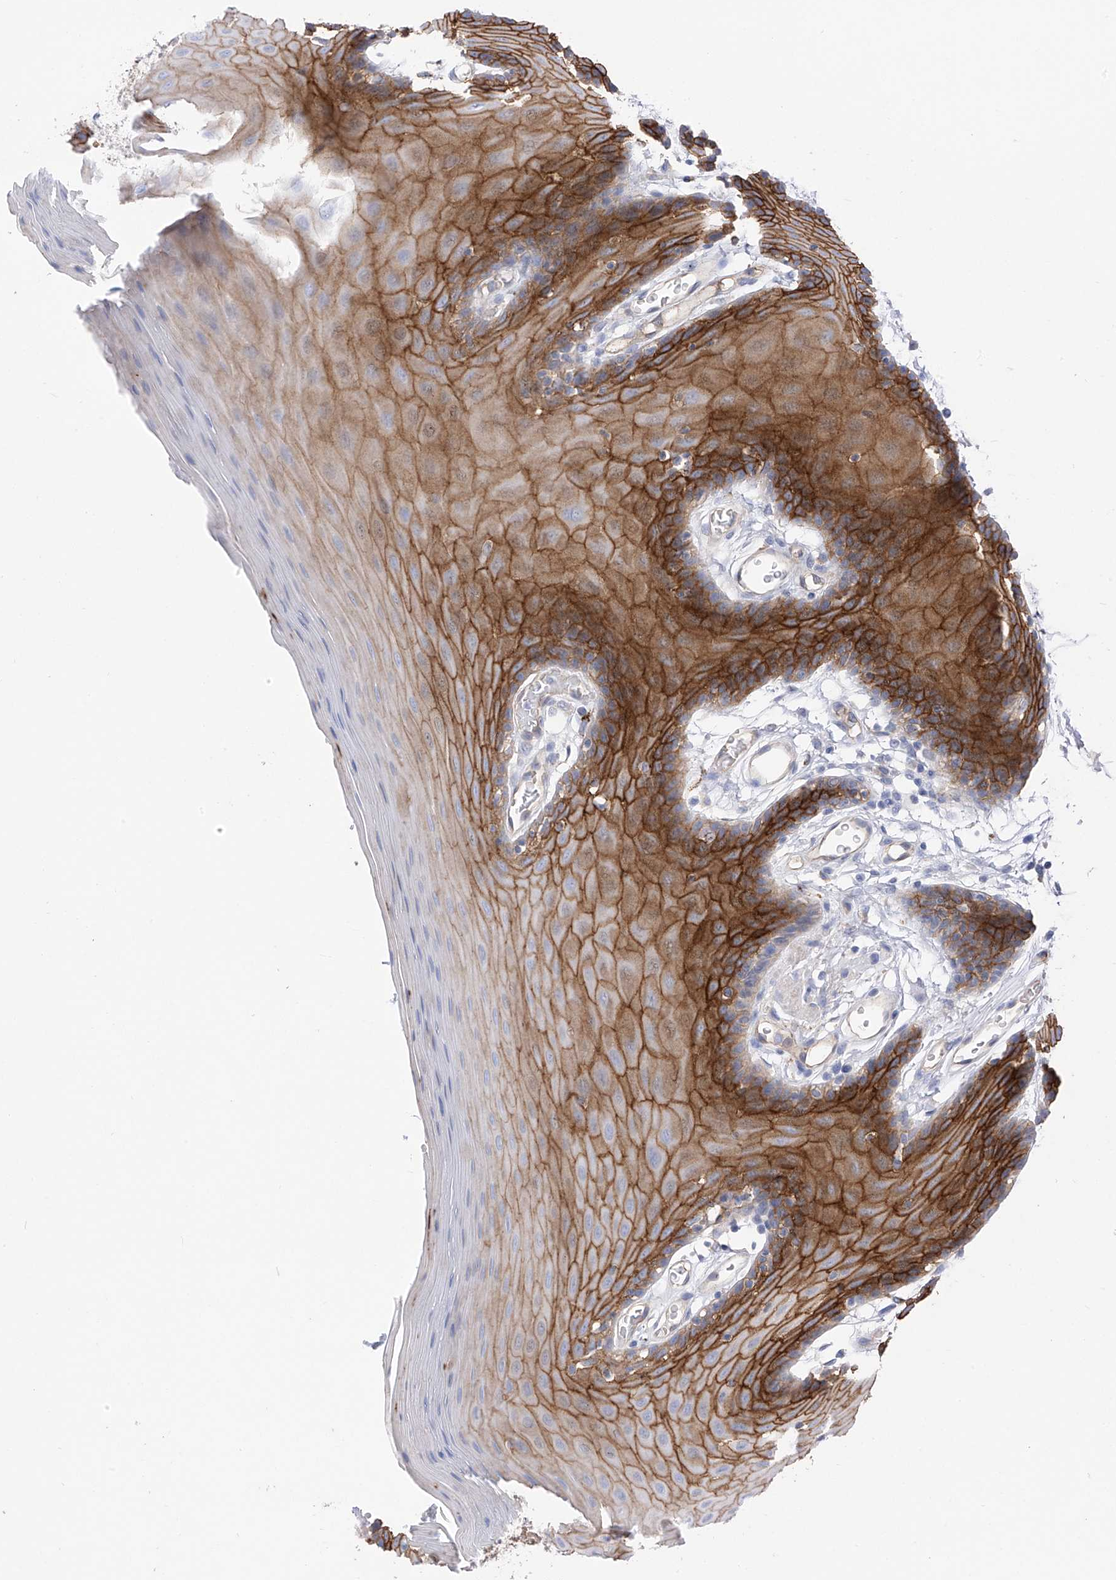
{"staining": {"intensity": "strong", "quantity": "25%-75%", "location": "cytoplasmic/membranous"}, "tissue": "oral mucosa", "cell_type": "Squamous epithelial cells", "image_type": "normal", "snomed": [{"axis": "morphology", "description": "Normal tissue, NOS"}, {"axis": "morphology", "description": "Squamous cell carcinoma, NOS"}, {"axis": "topography", "description": "Skeletal muscle"}, {"axis": "topography", "description": "Oral tissue"}, {"axis": "topography", "description": "Salivary gland"}, {"axis": "topography", "description": "Head-Neck"}], "caption": "Oral mucosa stained for a protein exhibits strong cytoplasmic/membranous positivity in squamous epithelial cells. Immunohistochemistry (ihc) stains the protein of interest in brown and the nuclei are stained blue.", "gene": "ITGA9", "patient": {"sex": "male", "age": 54}}